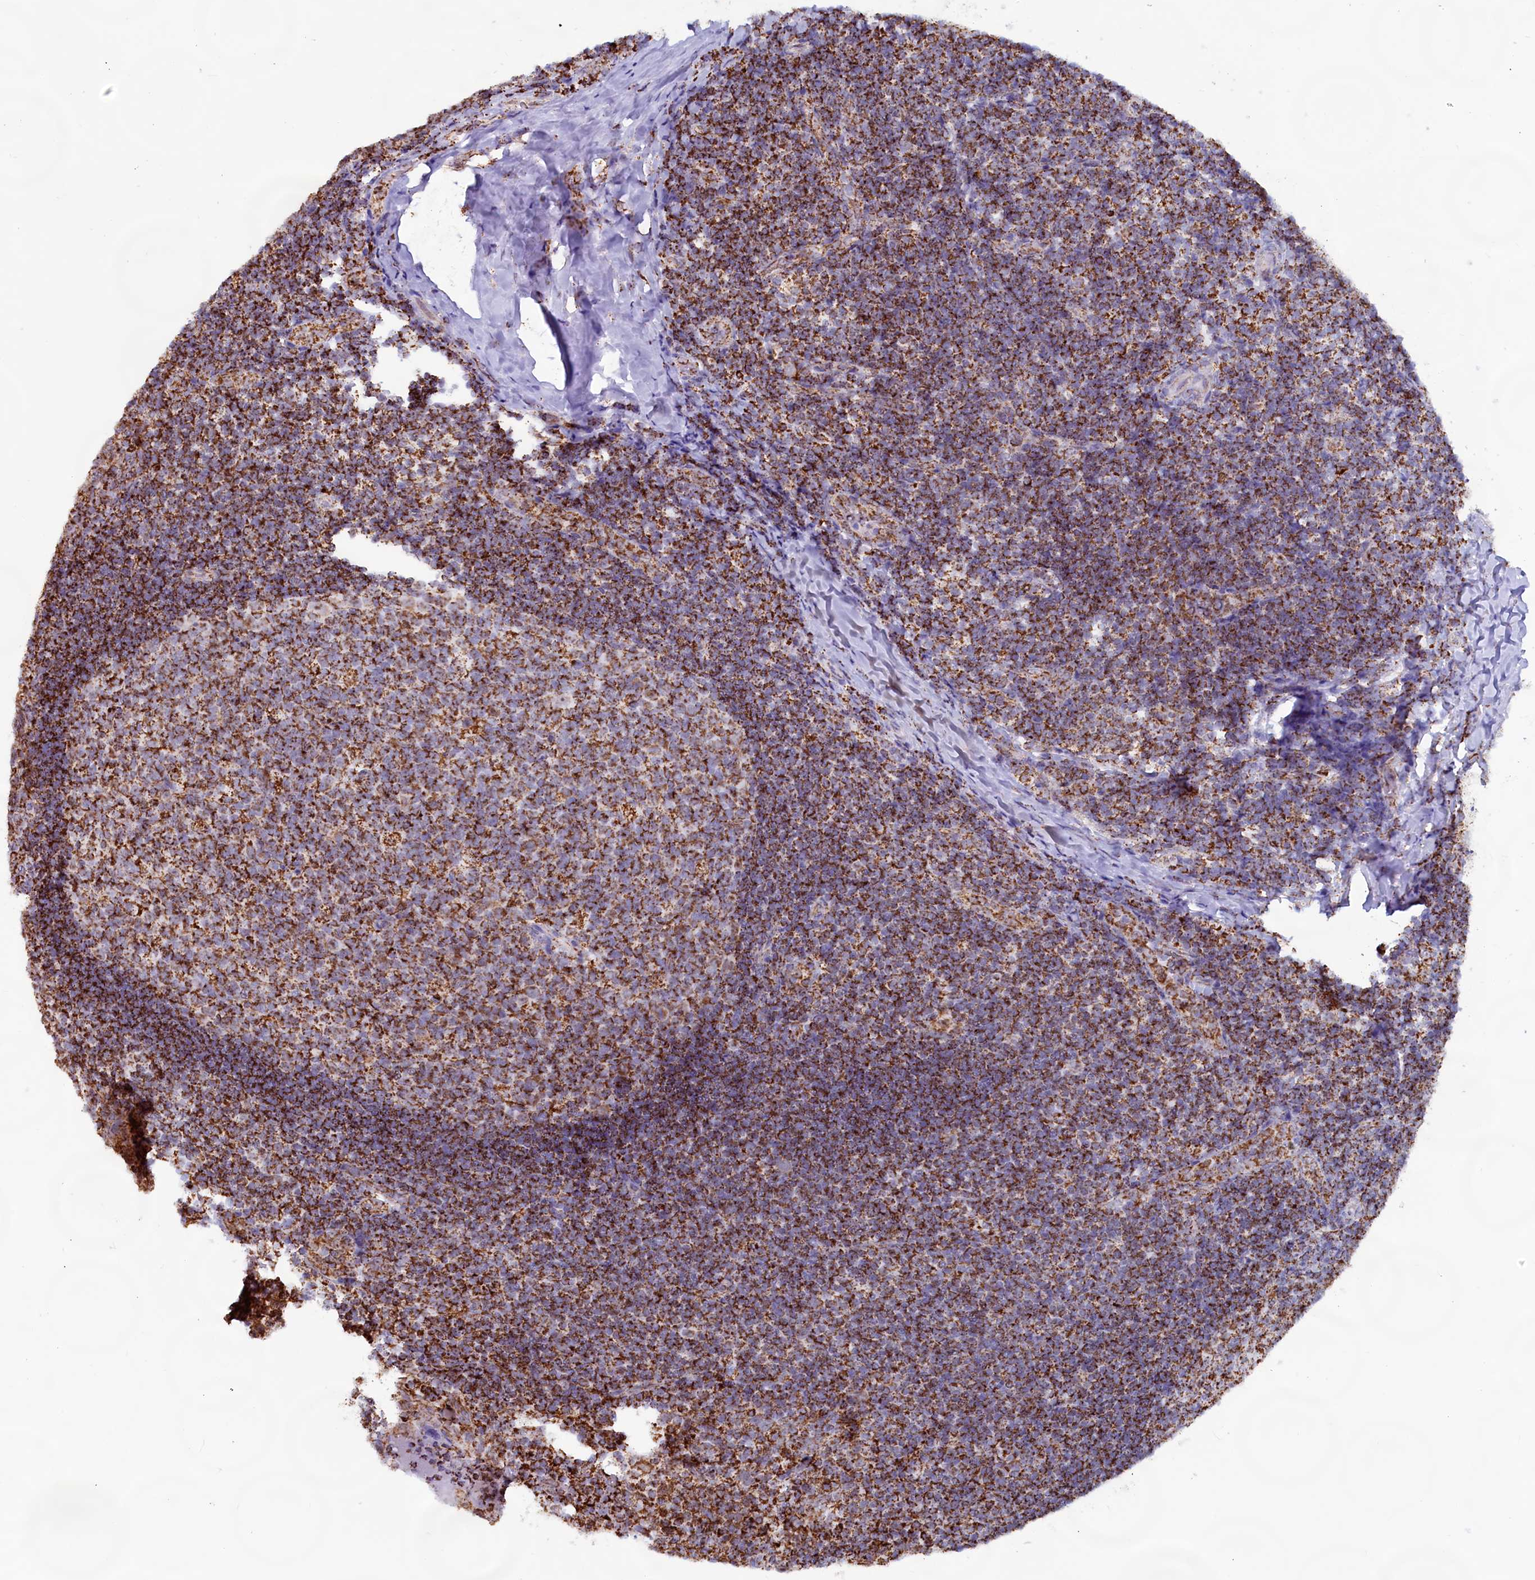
{"staining": {"intensity": "strong", "quantity": "25%-75%", "location": "cytoplasmic/membranous"}, "tissue": "tonsil", "cell_type": "Germinal center cells", "image_type": "normal", "snomed": [{"axis": "morphology", "description": "Normal tissue, NOS"}, {"axis": "topography", "description": "Tonsil"}], "caption": "About 25%-75% of germinal center cells in unremarkable tonsil demonstrate strong cytoplasmic/membranous protein expression as visualized by brown immunohistochemical staining.", "gene": "C1D", "patient": {"sex": "male", "age": 17}}